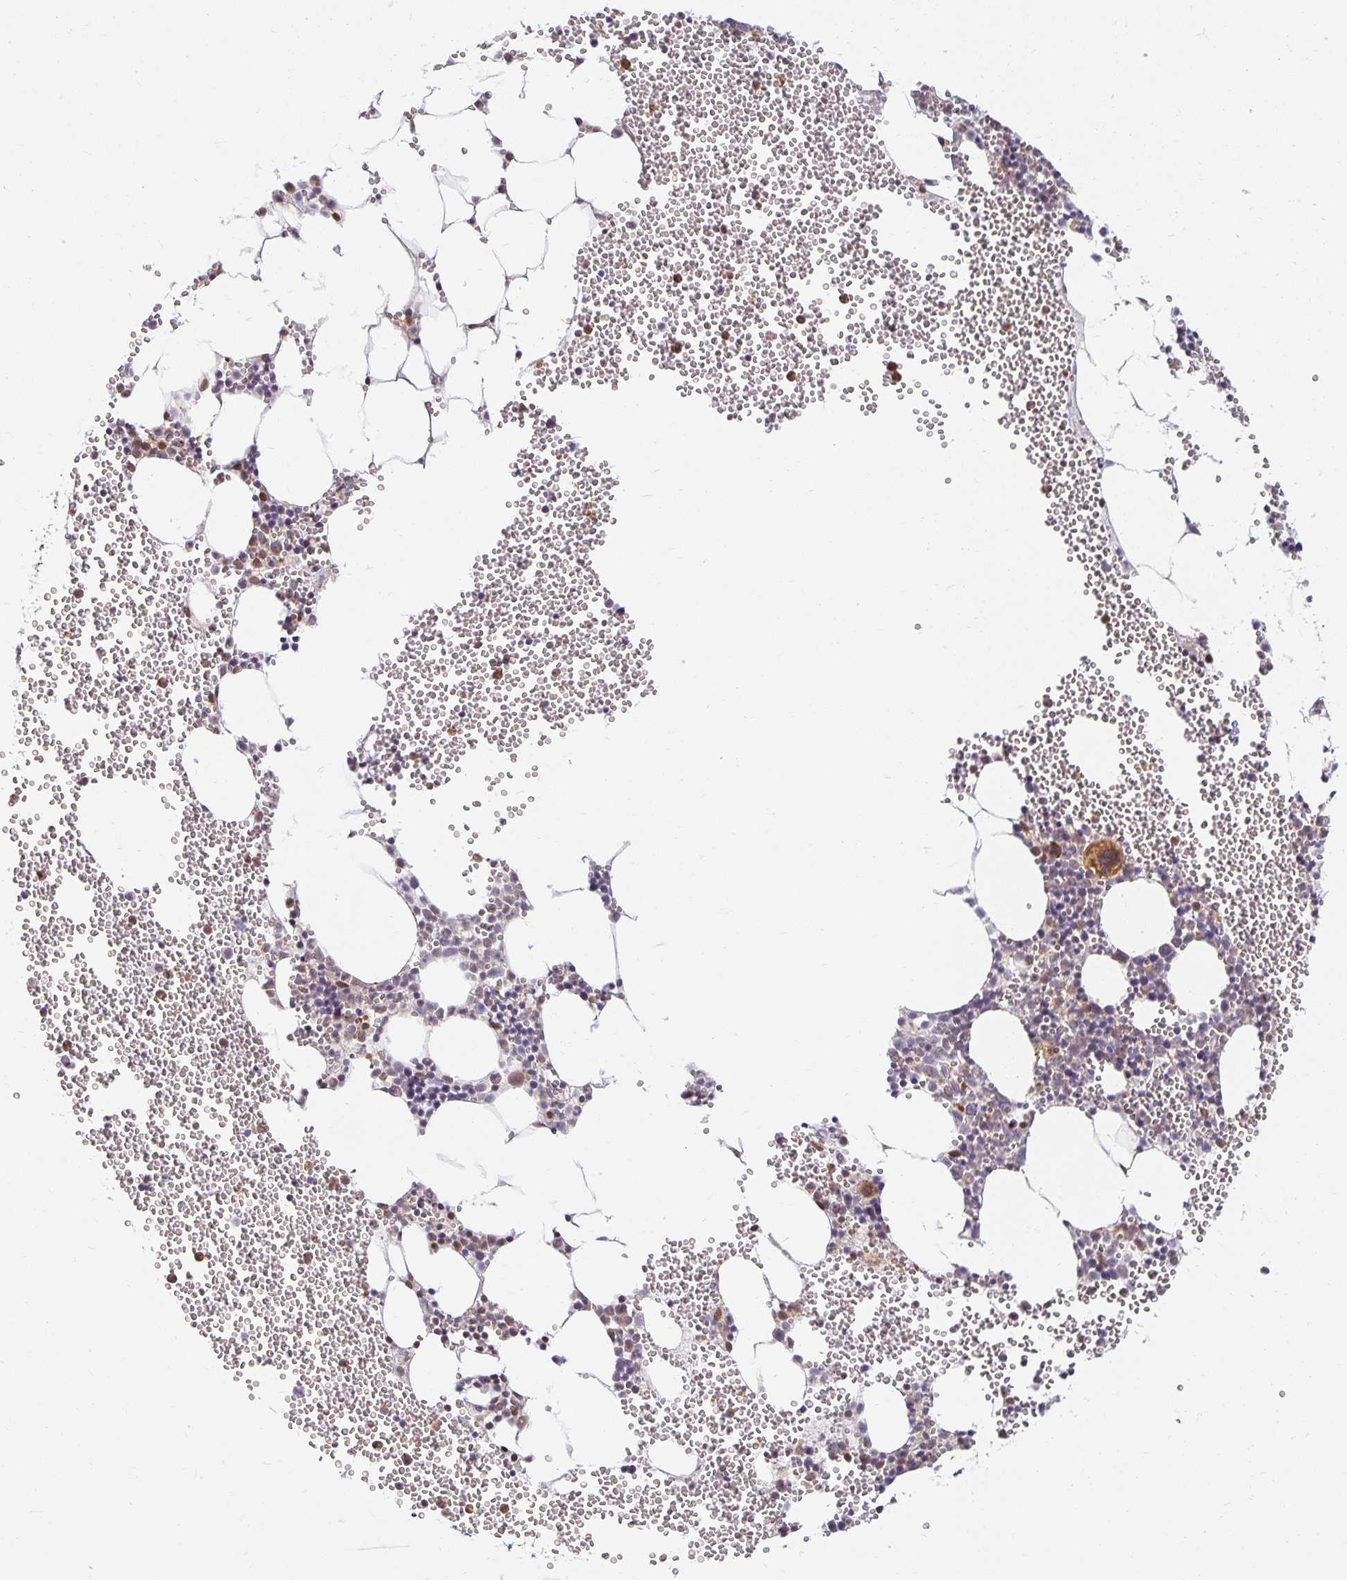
{"staining": {"intensity": "moderate", "quantity": "<25%", "location": "cytoplasmic/membranous"}, "tissue": "bone marrow", "cell_type": "Hematopoietic cells", "image_type": "normal", "snomed": [{"axis": "morphology", "description": "Normal tissue, NOS"}, {"axis": "topography", "description": "Bone marrow"}], "caption": "Immunohistochemistry (IHC) micrograph of unremarkable bone marrow: human bone marrow stained using IHC shows low levels of moderate protein expression localized specifically in the cytoplasmic/membranous of hematopoietic cells, appearing as a cytoplasmic/membranous brown color.", "gene": "EHF", "patient": {"sex": "female", "age": 80}}